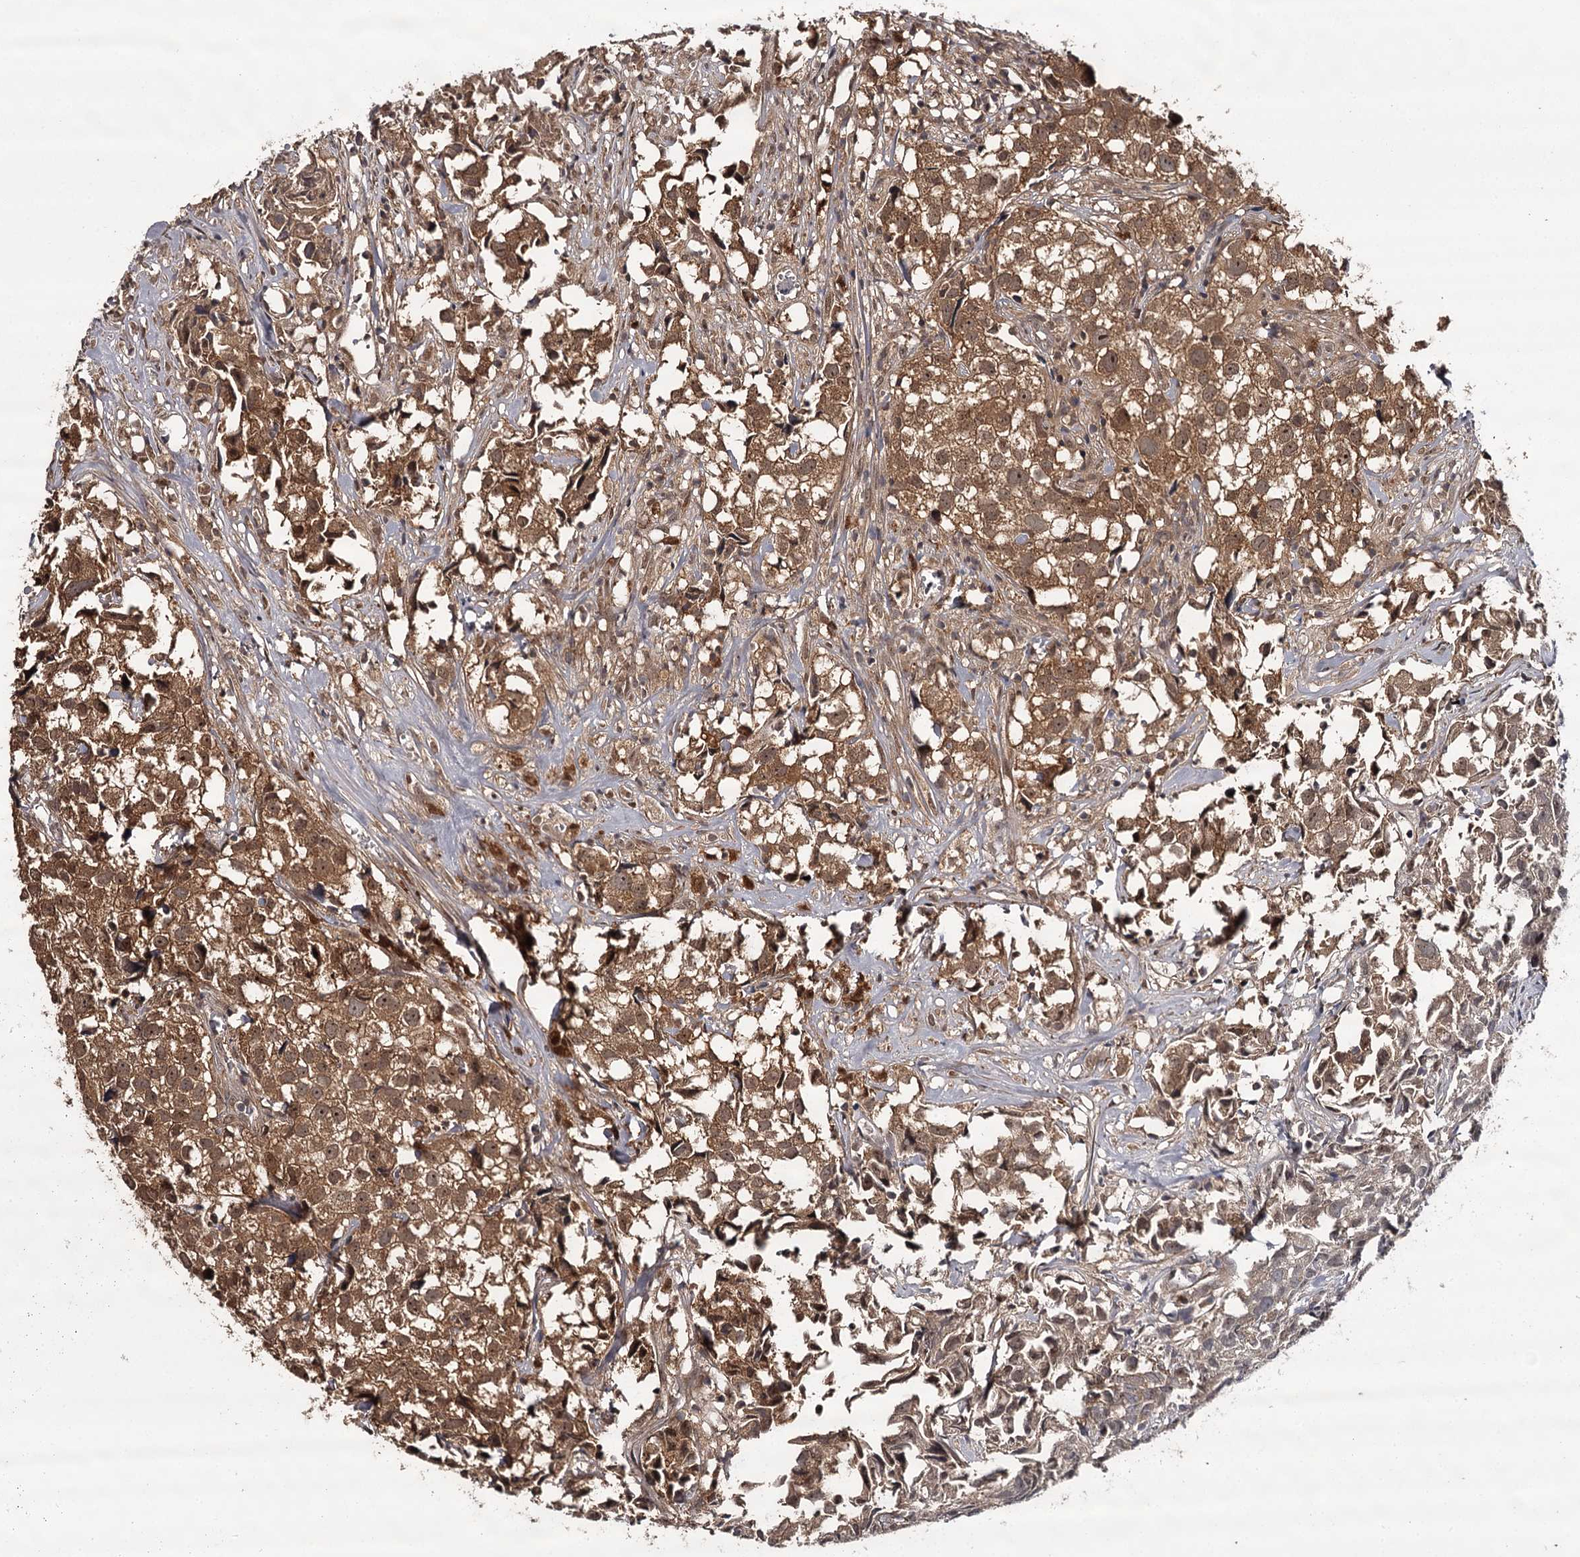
{"staining": {"intensity": "moderate", "quantity": "25%-75%", "location": "cytoplasmic/membranous,nuclear"}, "tissue": "urothelial cancer", "cell_type": "Tumor cells", "image_type": "cancer", "snomed": [{"axis": "morphology", "description": "Urothelial carcinoma, High grade"}, {"axis": "topography", "description": "Urinary bladder"}], "caption": "This micrograph exhibits high-grade urothelial carcinoma stained with IHC to label a protein in brown. The cytoplasmic/membranous and nuclear of tumor cells show moderate positivity for the protein. Nuclei are counter-stained blue.", "gene": "TTC12", "patient": {"sex": "female", "age": 75}}